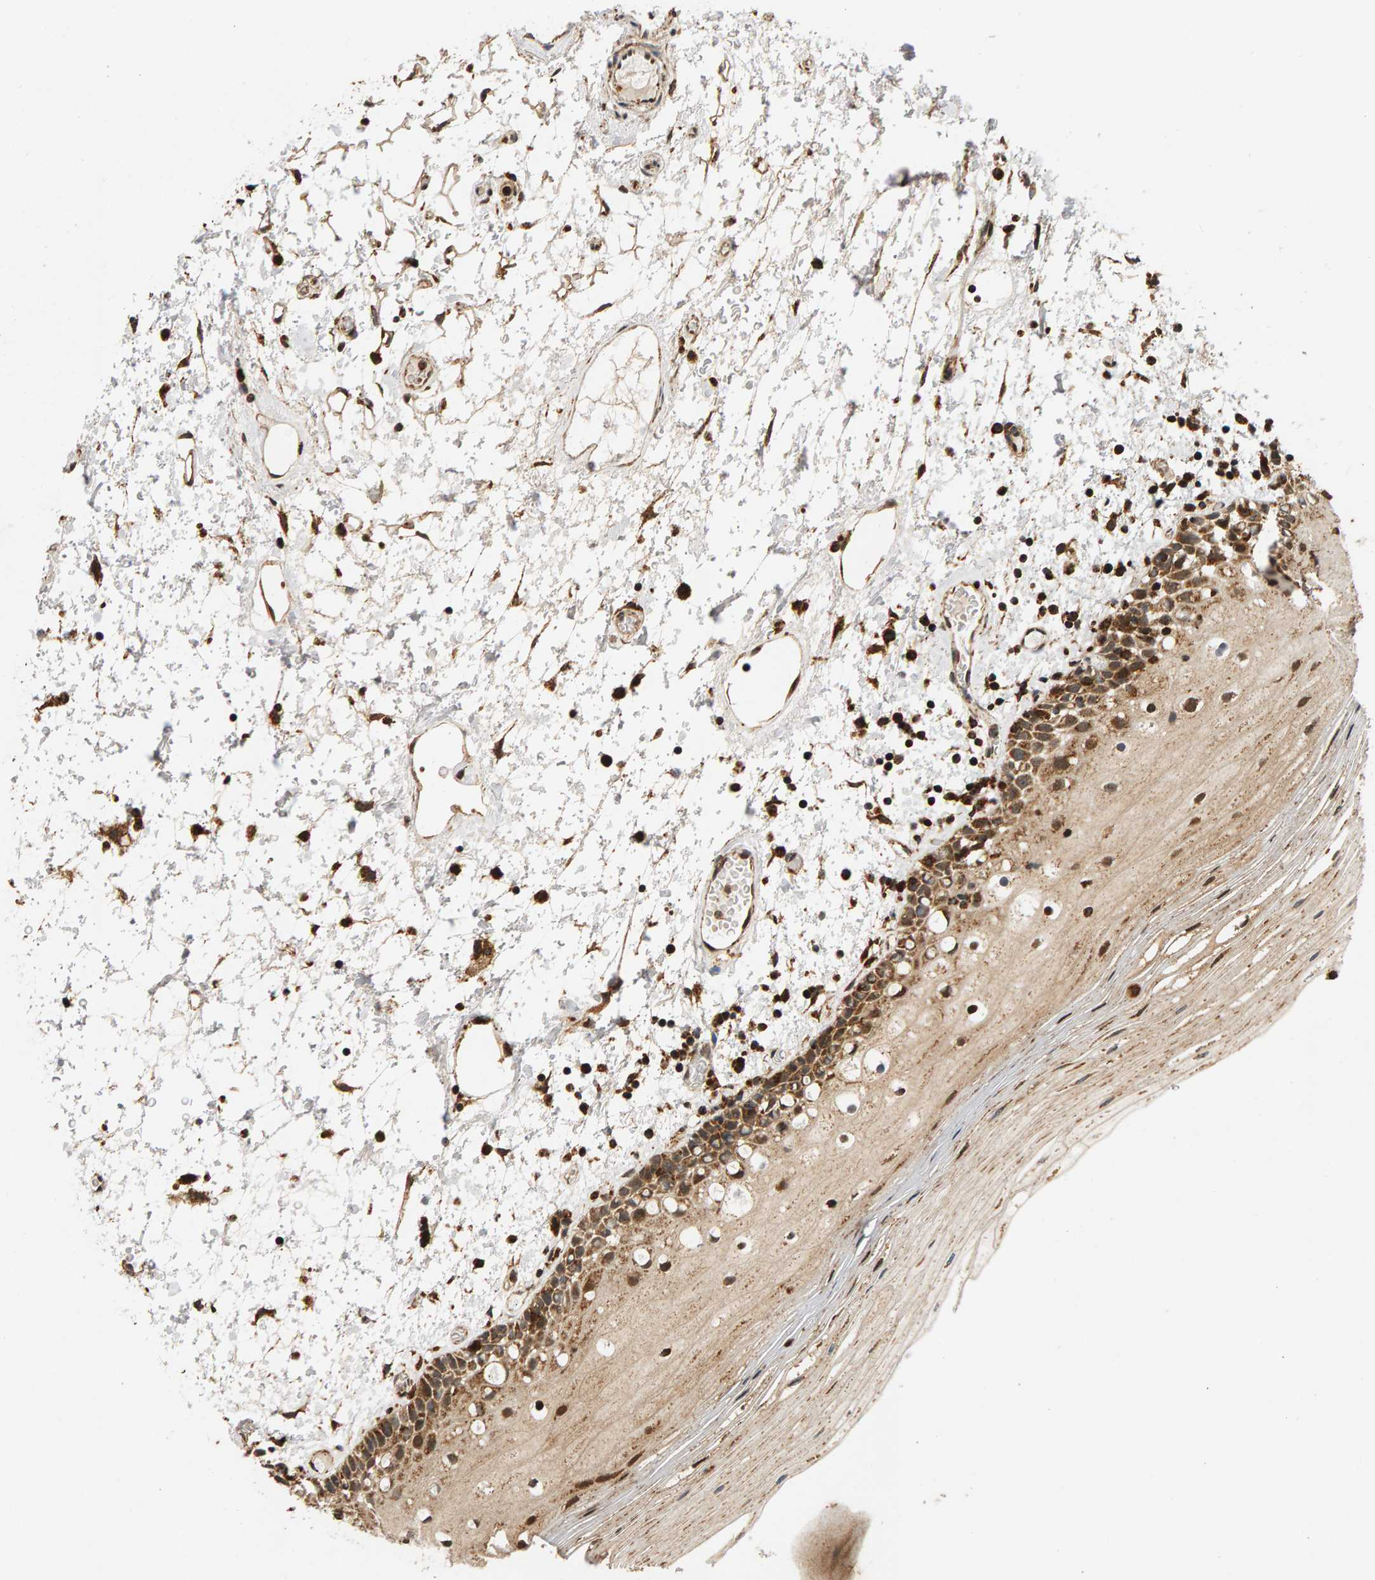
{"staining": {"intensity": "moderate", "quantity": ">75%", "location": "cytoplasmic/membranous,nuclear"}, "tissue": "oral mucosa", "cell_type": "Squamous epithelial cells", "image_type": "normal", "snomed": [{"axis": "morphology", "description": "Normal tissue, NOS"}, {"axis": "topography", "description": "Oral tissue"}], "caption": "High-power microscopy captured an IHC histopathology image of benign oral mucosa, revealing moderate cytoplasmic/membranous,nuclear expression in approximately >75% of squamous epithelial cells.", "gene": "GSTK1", "patient": {"sex": "male", "age": 52}}